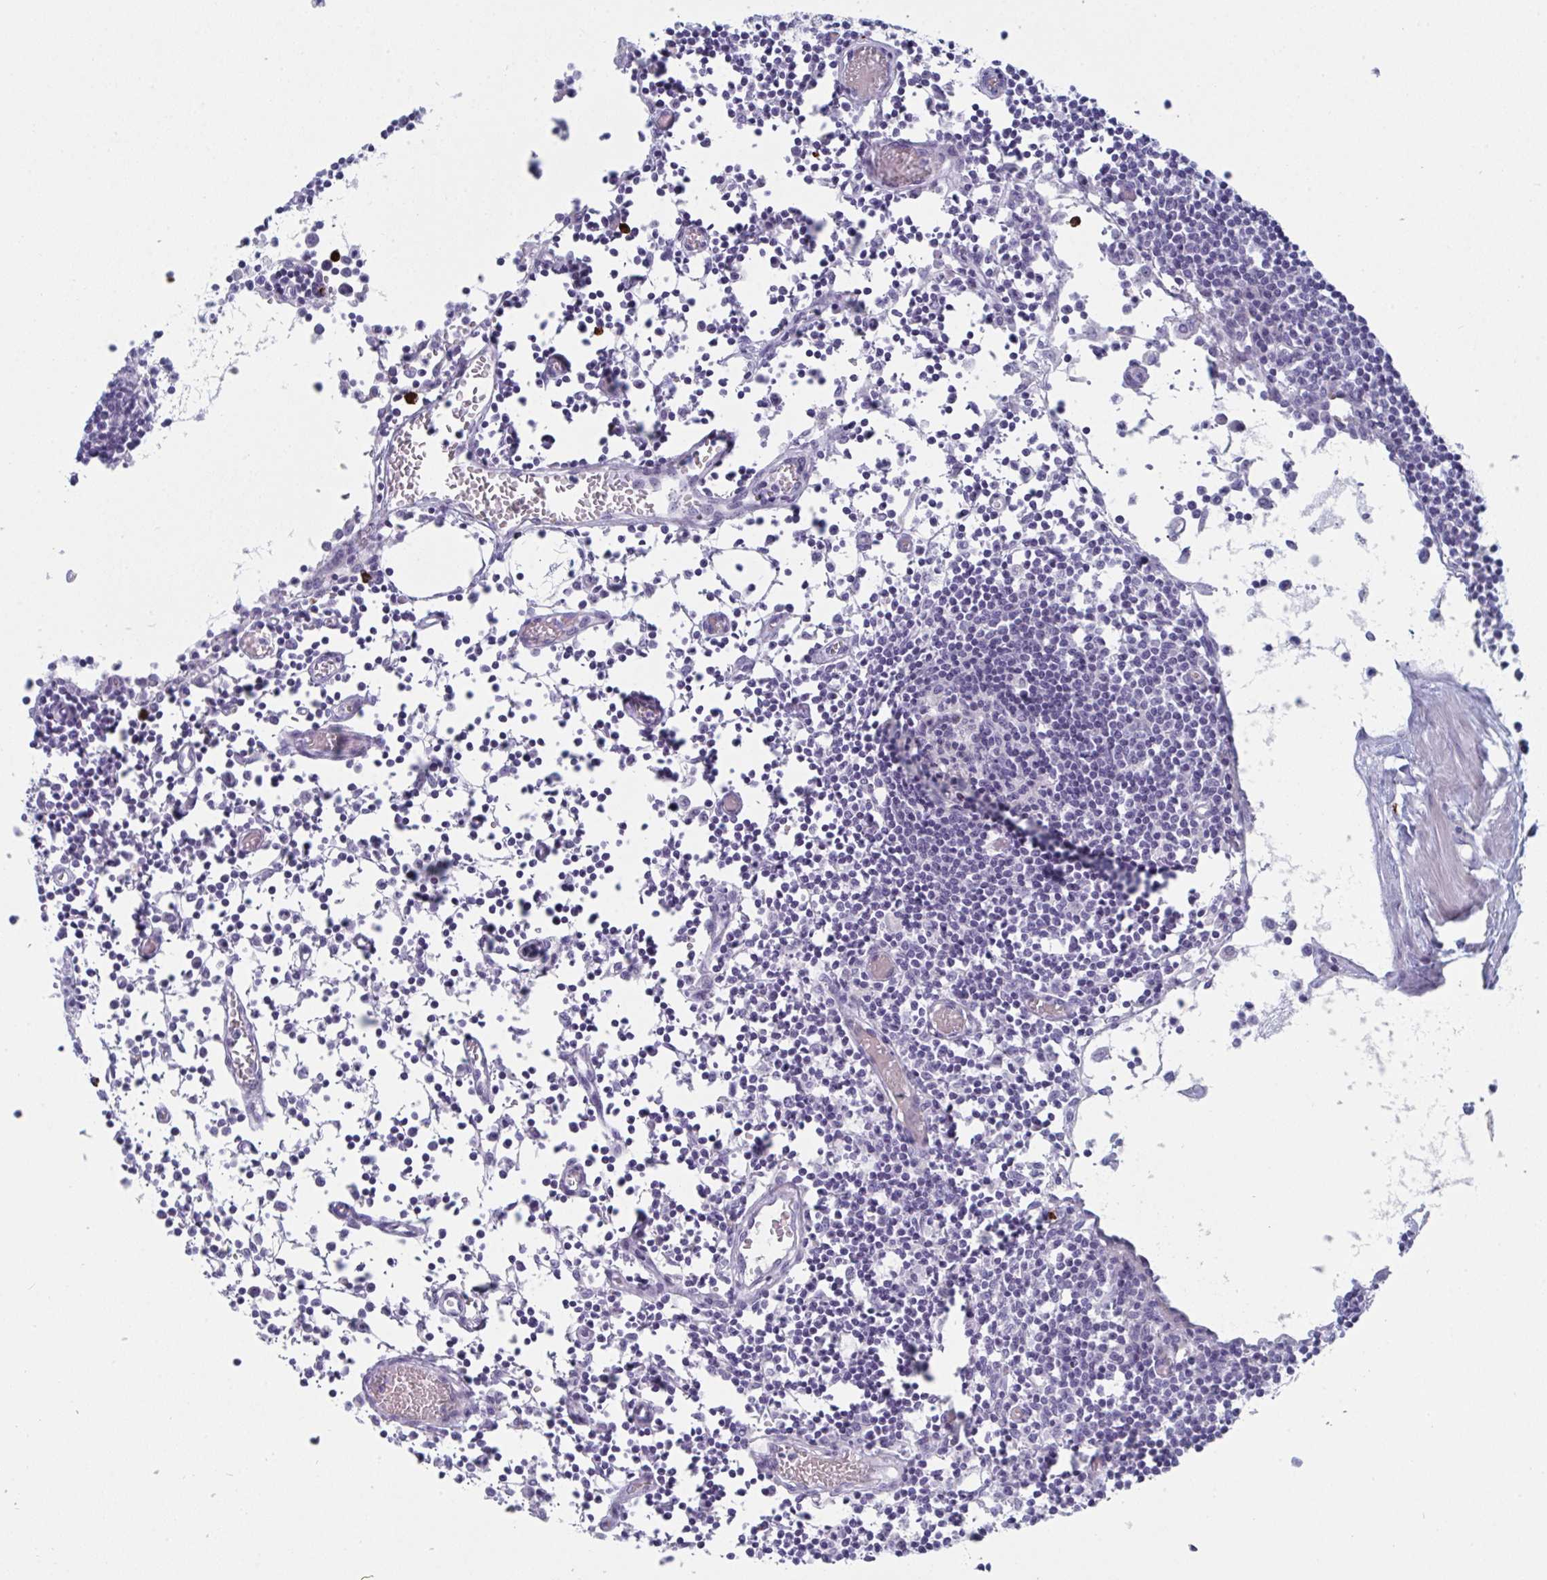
{"staining": {"intensity": "negative", "quantity": "none", "location": "none"}, "tissue": "lymph node", "cell_type": "Germinal center cells", "image_type": "normal", "snomed": [{"axis": "morphology", "description": "Normal tissue, NOS"}, {"axis": "topography", "description": "Lymph node"}], "caption": "Micrograph shows no significant protein positivity in germinal center cells of normal lymph node. (Brightfield microscopy of DAB immunohistochemistry at high magnification).", "gene": "ZNF684", "patient": {"sex": "male", "age": 66}}